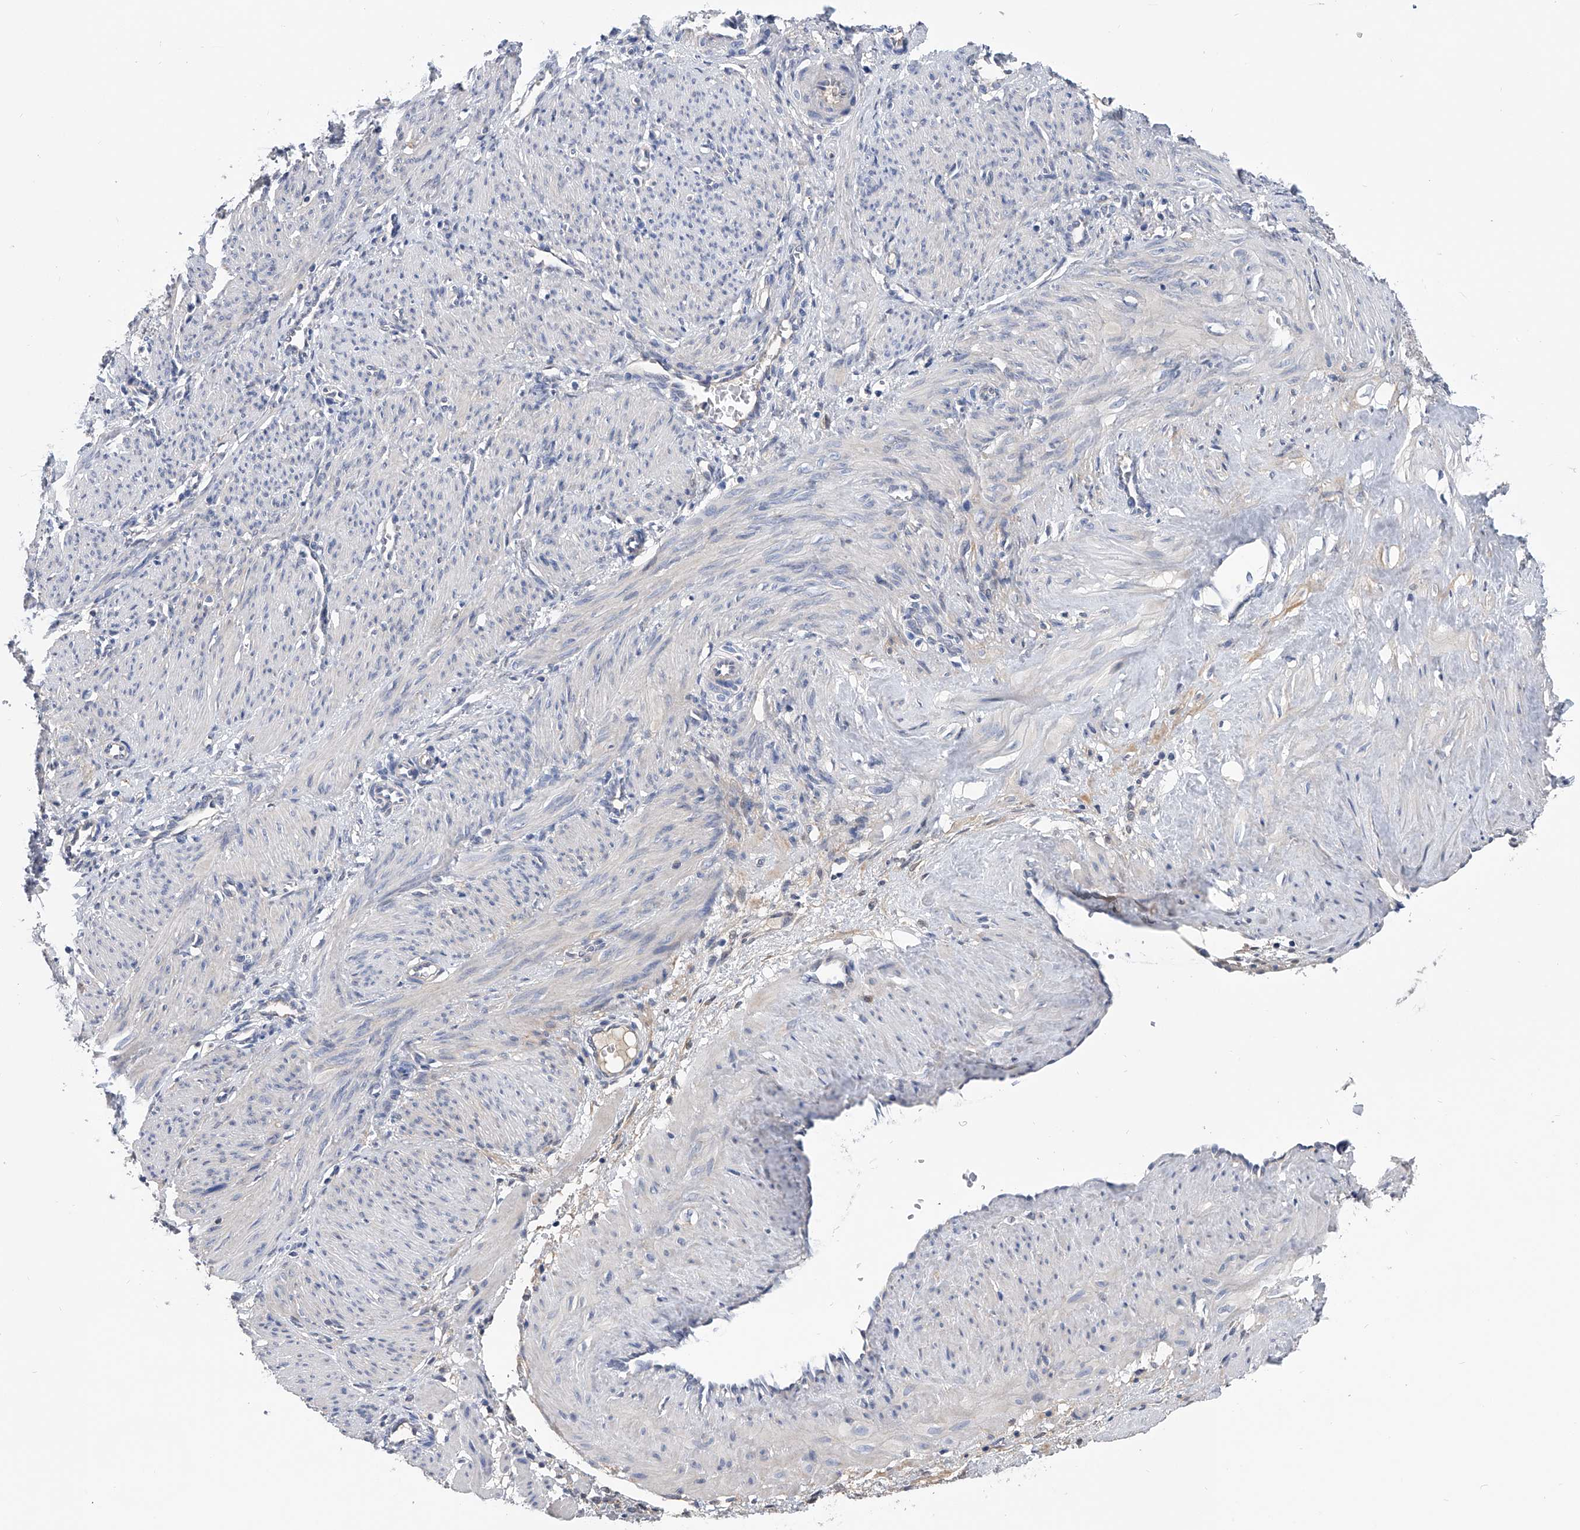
{"staining": {"intensity": "negative", "quantity": "none", "location": "none"}, "tissue": "smooth muscle", "cell_type": "Smooth muscle cells", "image_type": "normal", "snomed": [{"axis": "morphology", "description": "Normal tissue, NOS"}, {"axis": "topography", "description": "Endometrium"}], "caption": "Immunohistochemical staining of normal human smooth muscle exhibits no significant positivity in smooth muscle cells.", "gene": "PGM3", "patient": {"sex": "female", "age": 33}}